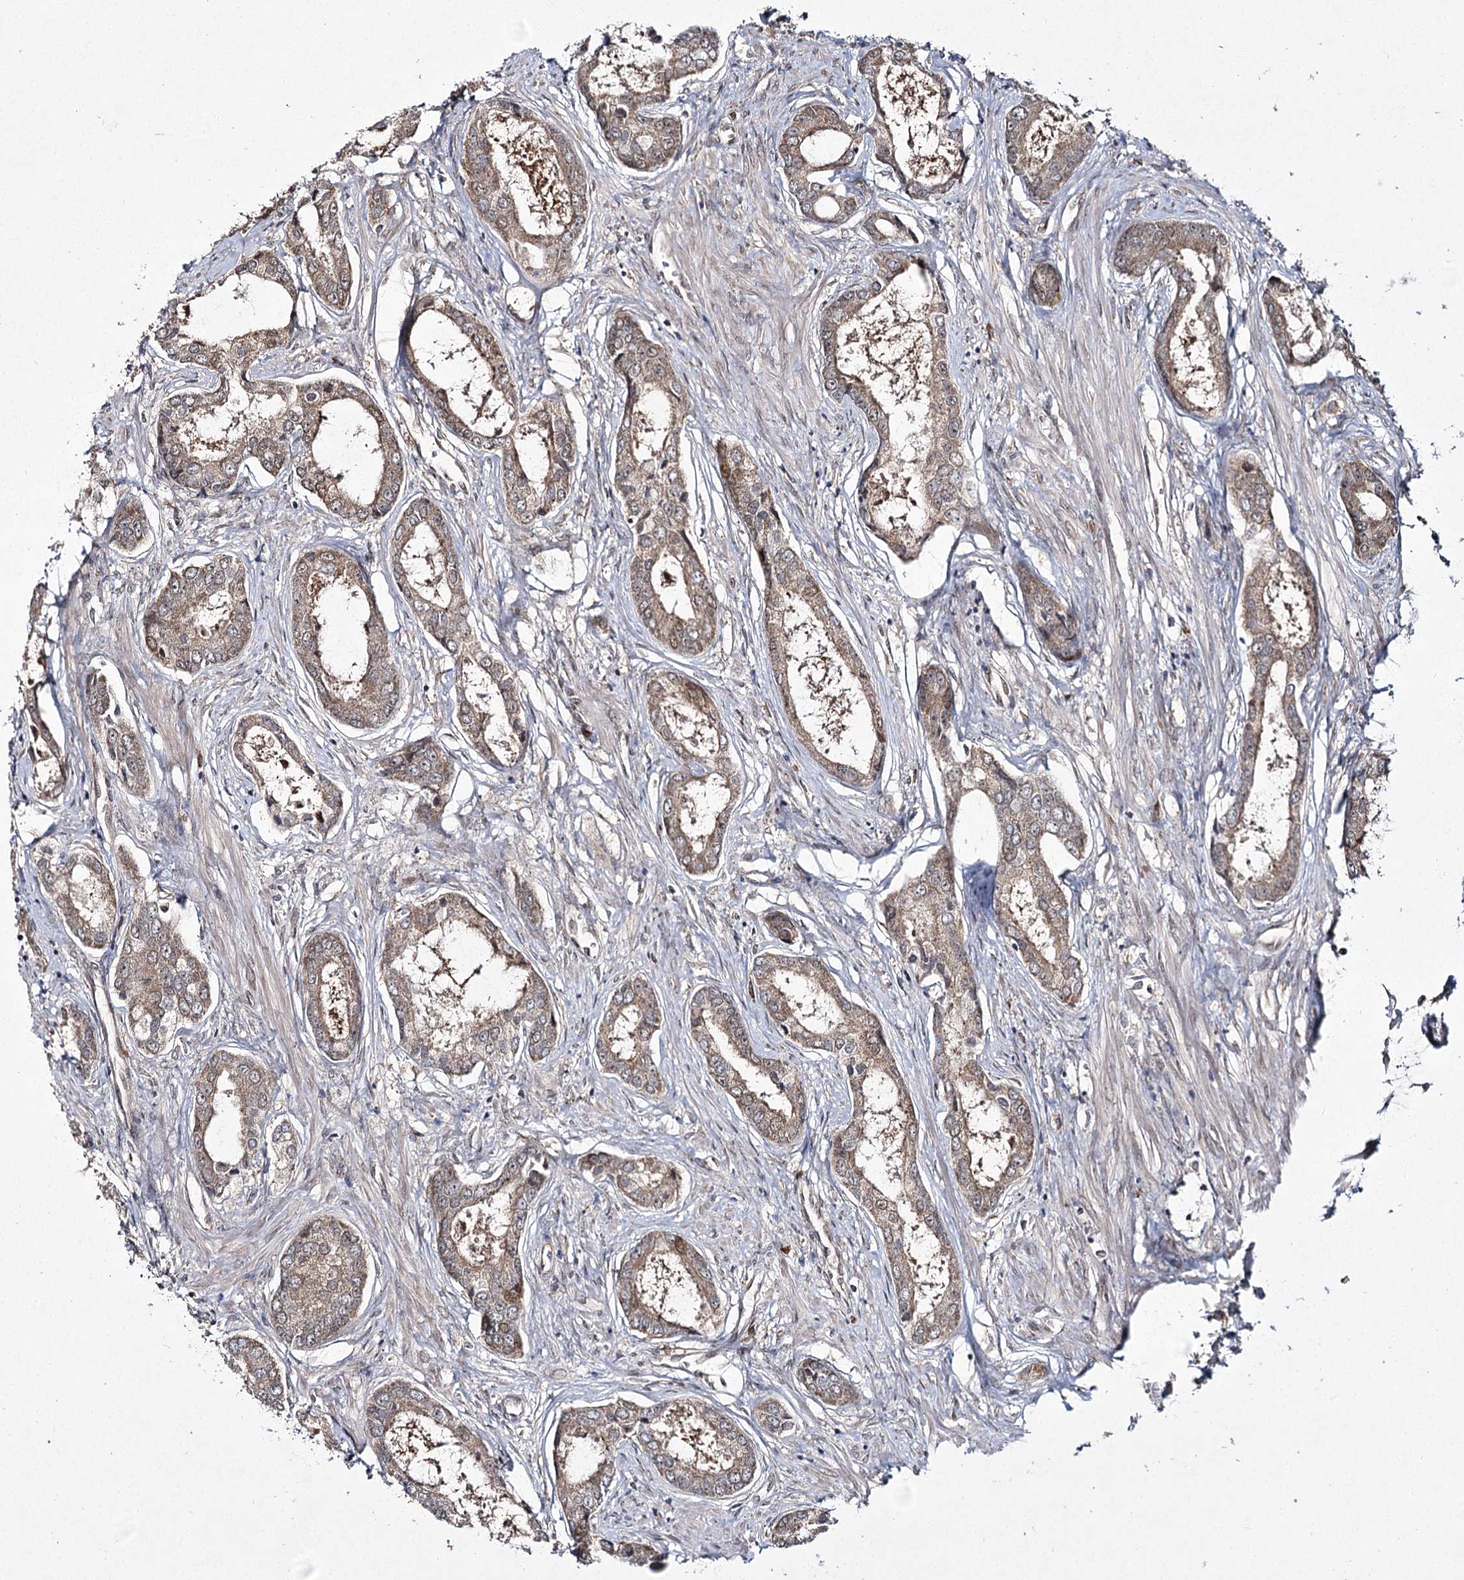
{"staining": {"intensity": "moderate", "quantity": ">75%", "location": "cytoplasmic/membranous,nuclear"}, "tissue": "prostate cancer", "cell_type": "Tumor cells", "image_type": "cancer", "snomed": [{"axis": "morphology", "description": "Adenocarcinoma, Low grade"}, {"axis": "topography", "description": "Prostate"}], "caption": "Prostate cancer stained with a protein marker reveals moderate staining in tumor cells.", "gene": "TRNT1", "patient": {"sex": "male", "age": 68}}